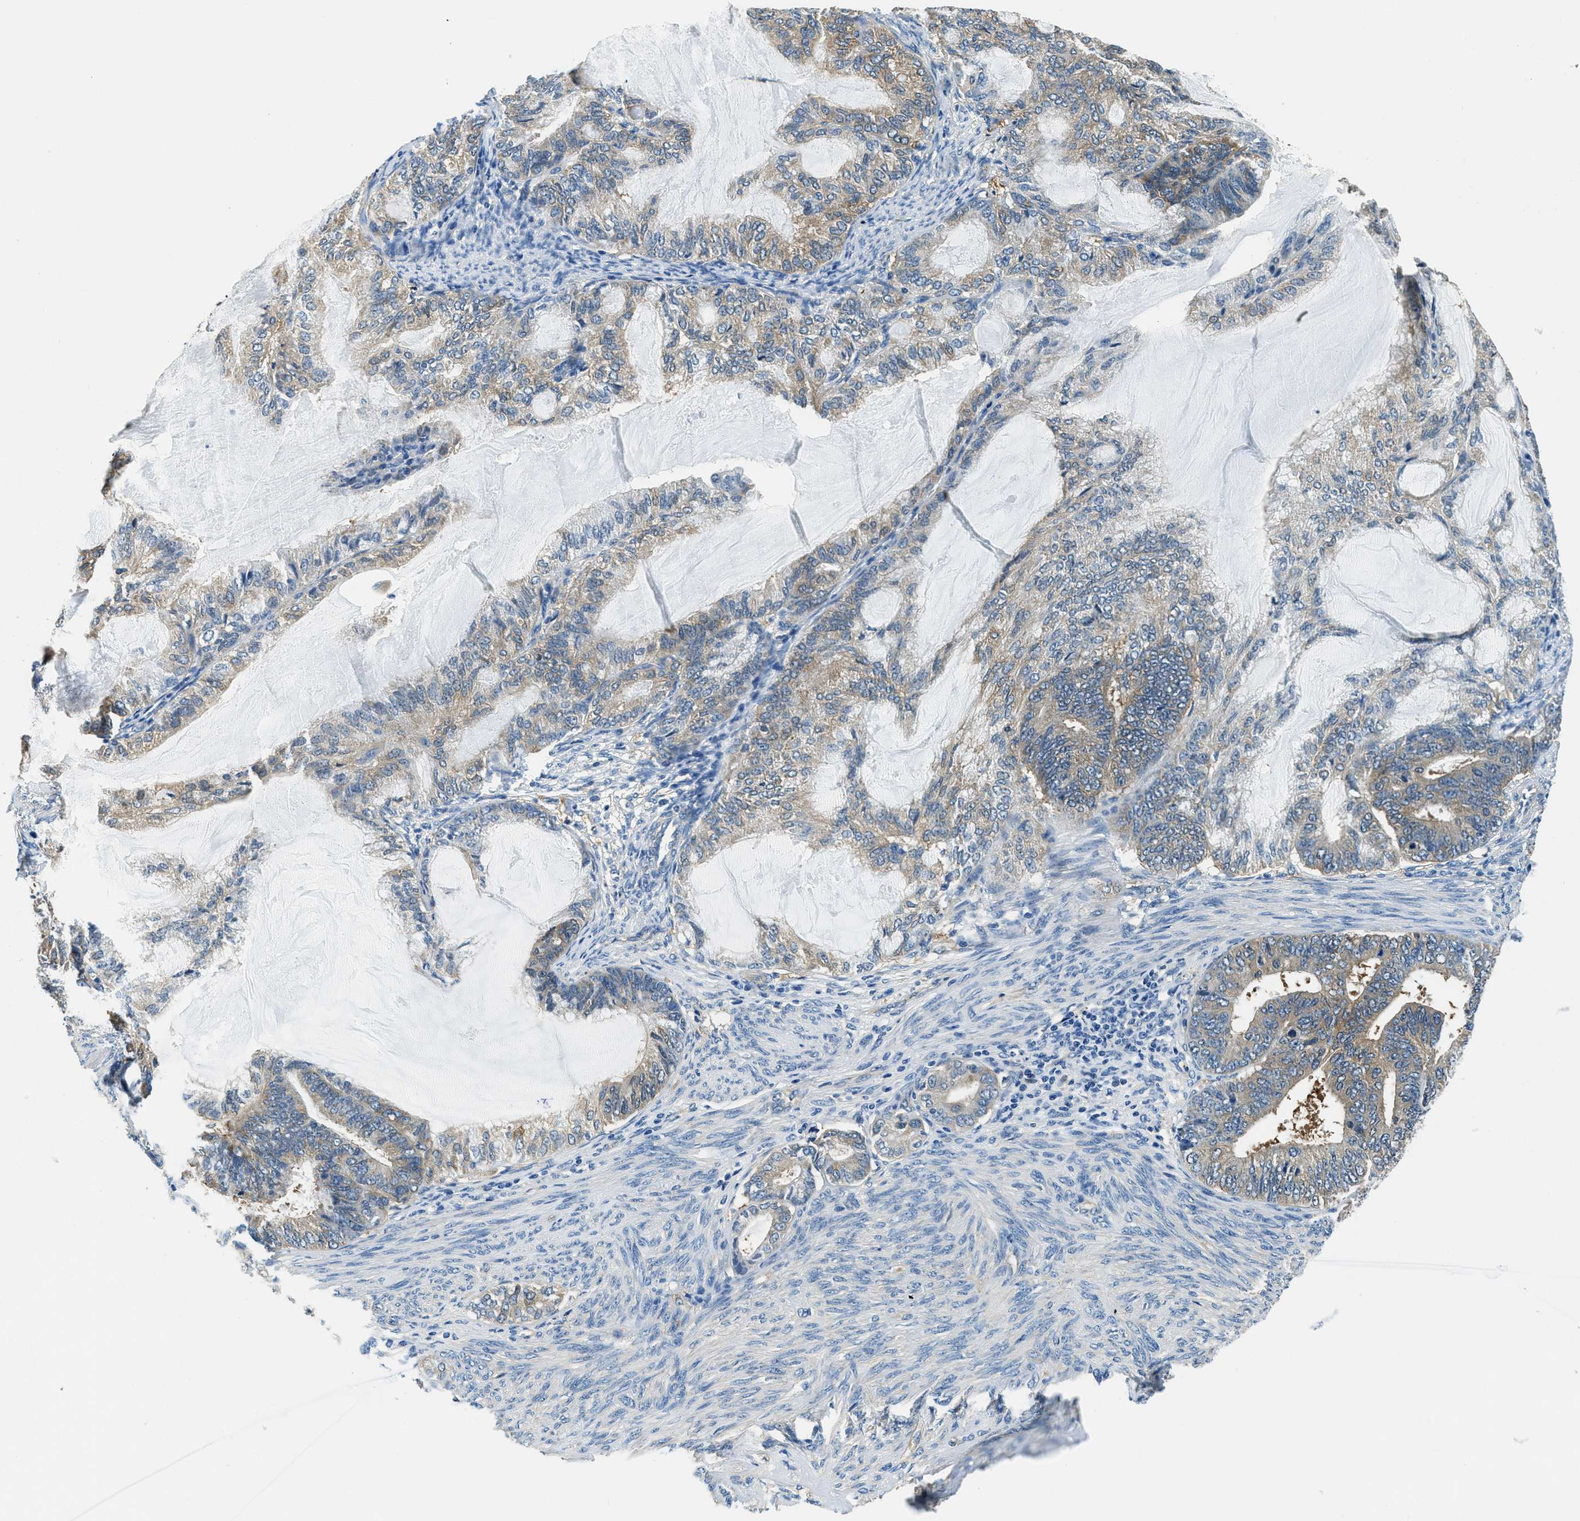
{"staining": {"intensity": "weak", "quantity": ">75%", "location": "cytoplasmic/membranous"}, "tissue": "endometrial cancer", "cell_type": "Tumor cells", "image_type": "cancer", "snomed": [{"axis": "morphology", "description": "Adenocarcinoma, NOS"}, {"axis": "topography", "description": "Endometrium"}], "caption": "Protein positivity by immunohistochemistry shows weak cytoplasmic/membranous expression in about >75% of tumor cells in endometrial cancer (adenocarcinoma).", "gene": "TWF1", "patient": {"sex": "female", "age": 86}}